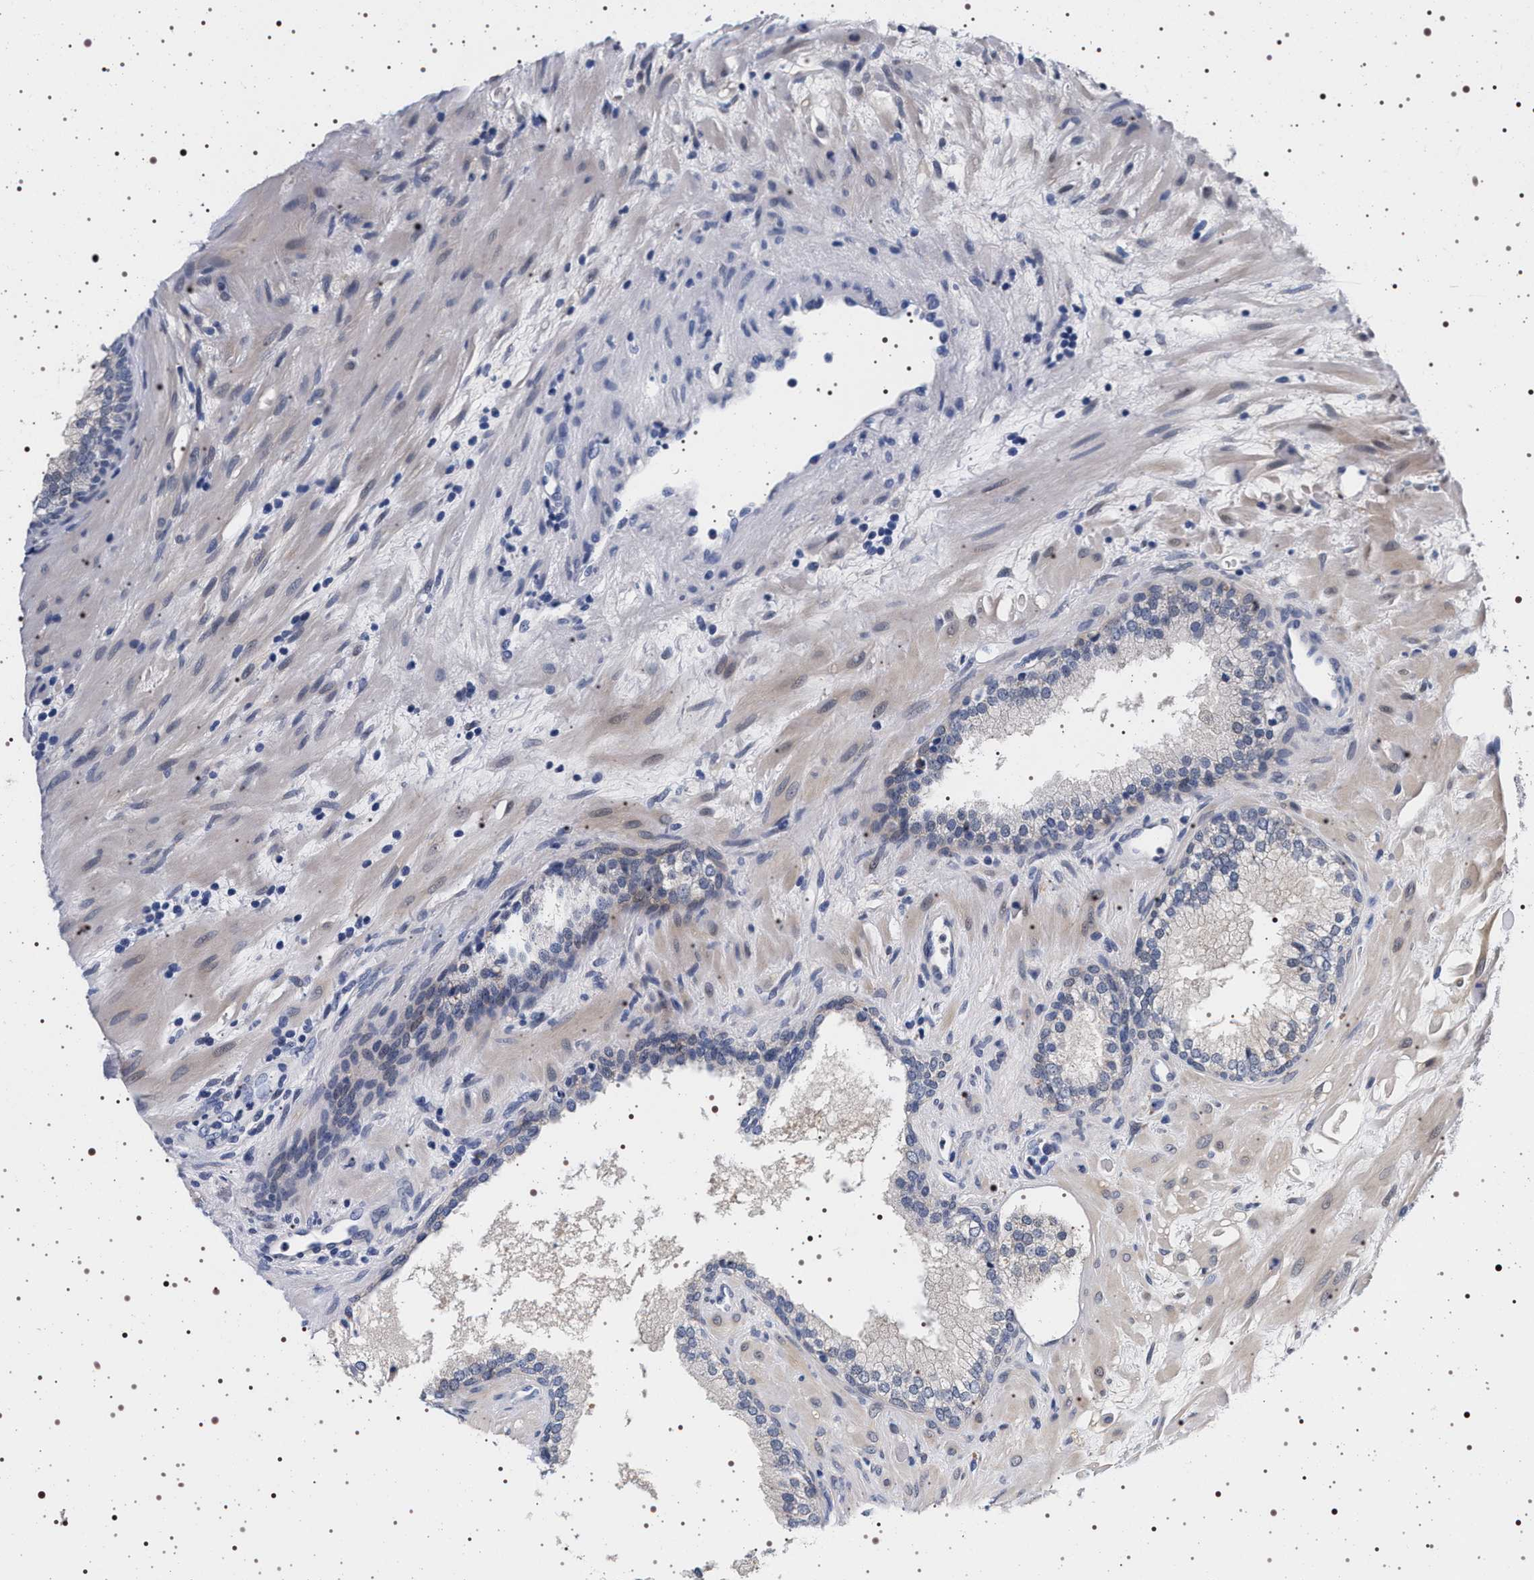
{"staining": {"intensity": "negative", "quantity": "none", "location": "none"}, "tissue": "prostate", "cell_type": "Glandular cells", "image_type": "normal", "snomed": [{"axis": "morphology", "description": "Normal tissue, NOS"}, {"axis": "topography", "description": "Prostate"}], "caption": "High magnification brightfield microscopy of benign prostate stained with DAB (brown) and counterstained with hematoxylin (blue): glandular cells show no significant positivity. (DAB immunohistochemistry (IHC), high magnification).", "gene": "MAPK10", "patient": {"sex": "male", "age": 76}}